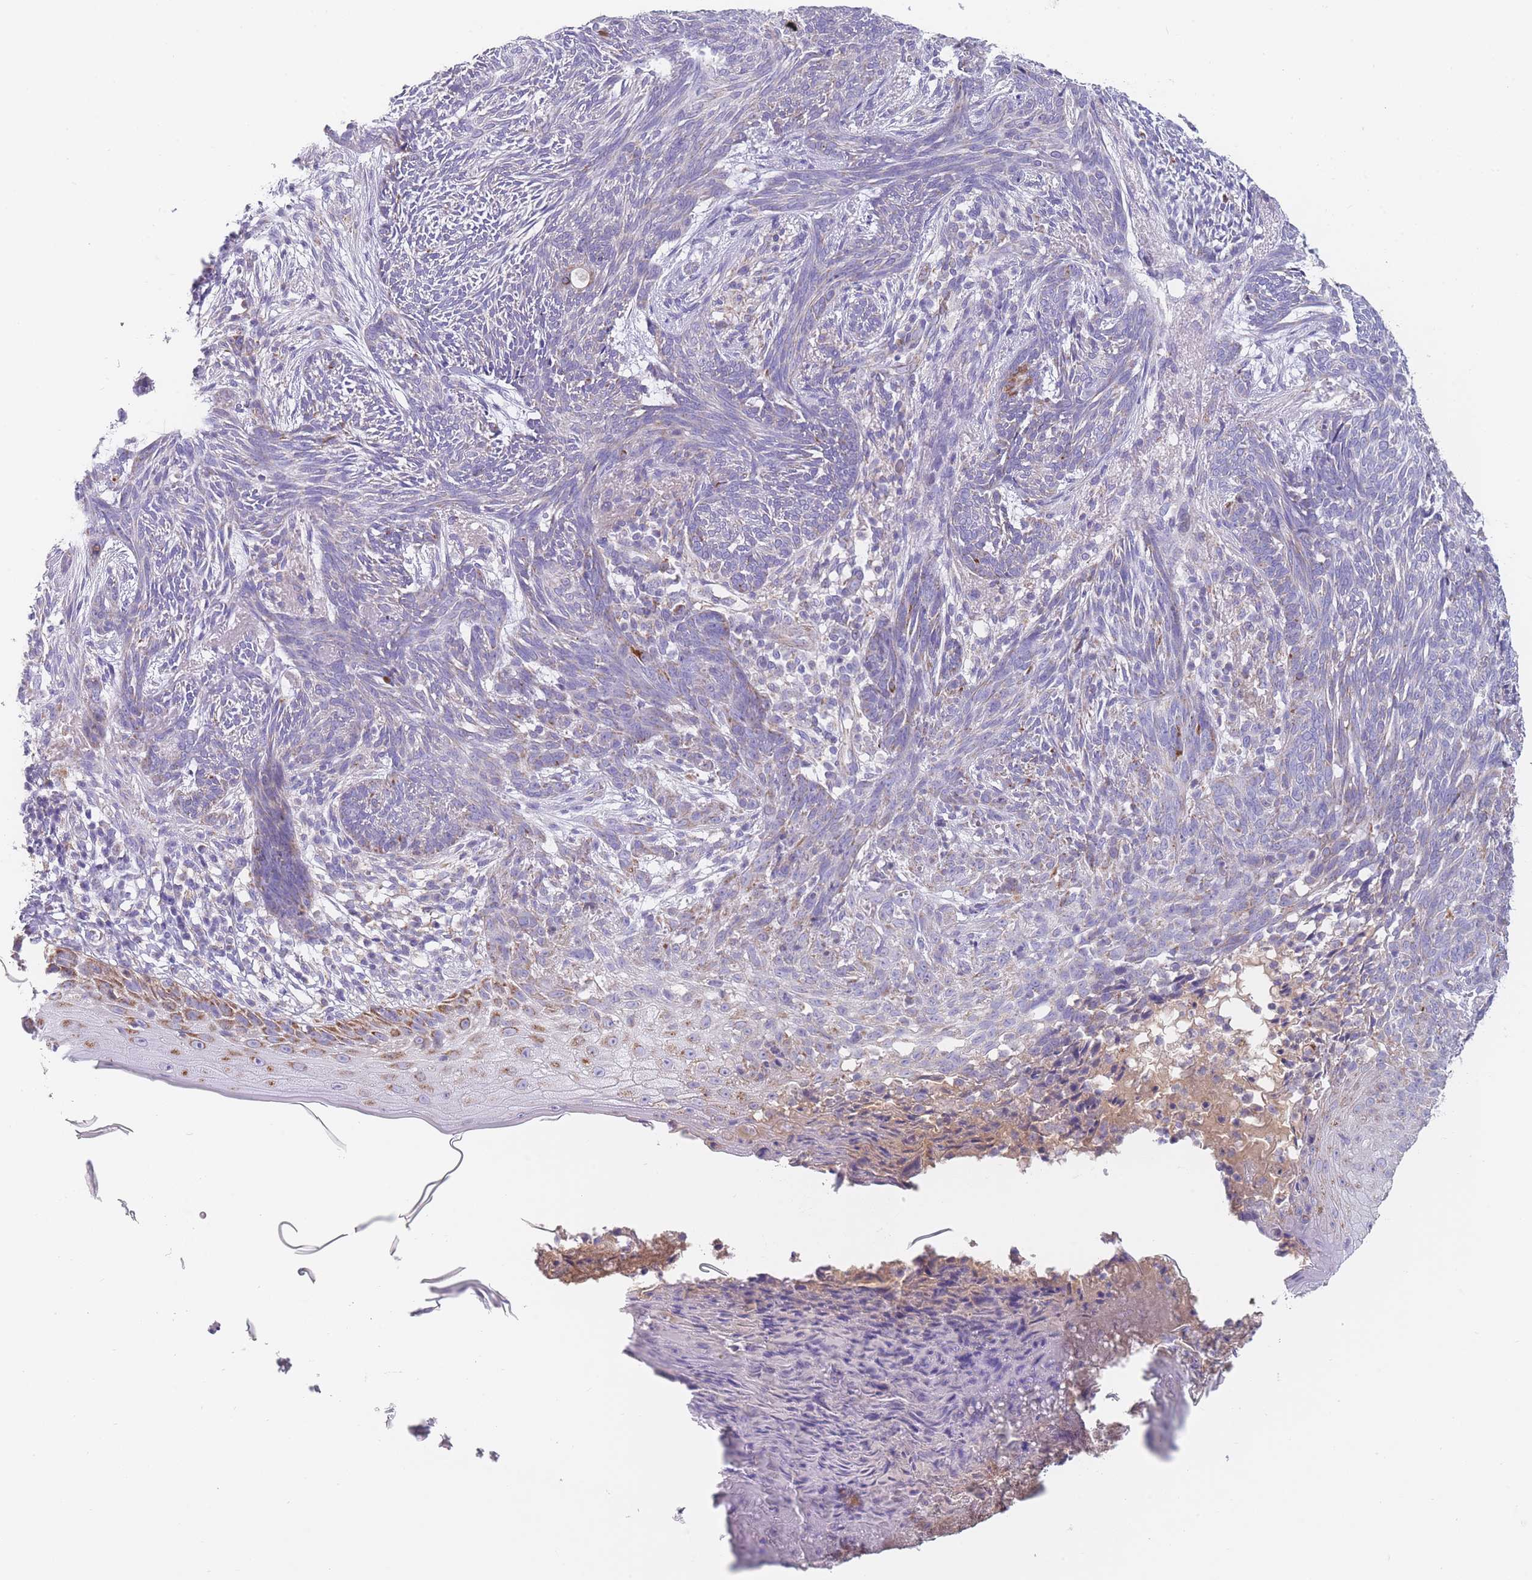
{"staining": {"intensity": "negative", "quantity": "none", "location": "none"}, "tissue": "skin cancer", "cell_type": "Tumor cells", "image_type": "cancer", "snomed": [{"axis": "morphology", "description": "Basal cell carcinoma"}, {"axis": "topography", "description": "Skin"}], "caption": "High power microscopy micrograph of an IHC histopathology image of skin basal cell carcinoma, revealing no significant positivity in tumor cells. The staining is performed using DAB (3,3'-diaminobenzidine) brown chromogen with nuclei counter-stained in using hematoxylin.", "gene": "MRPS14", "patient": {"sex": "male", "age": 73}}